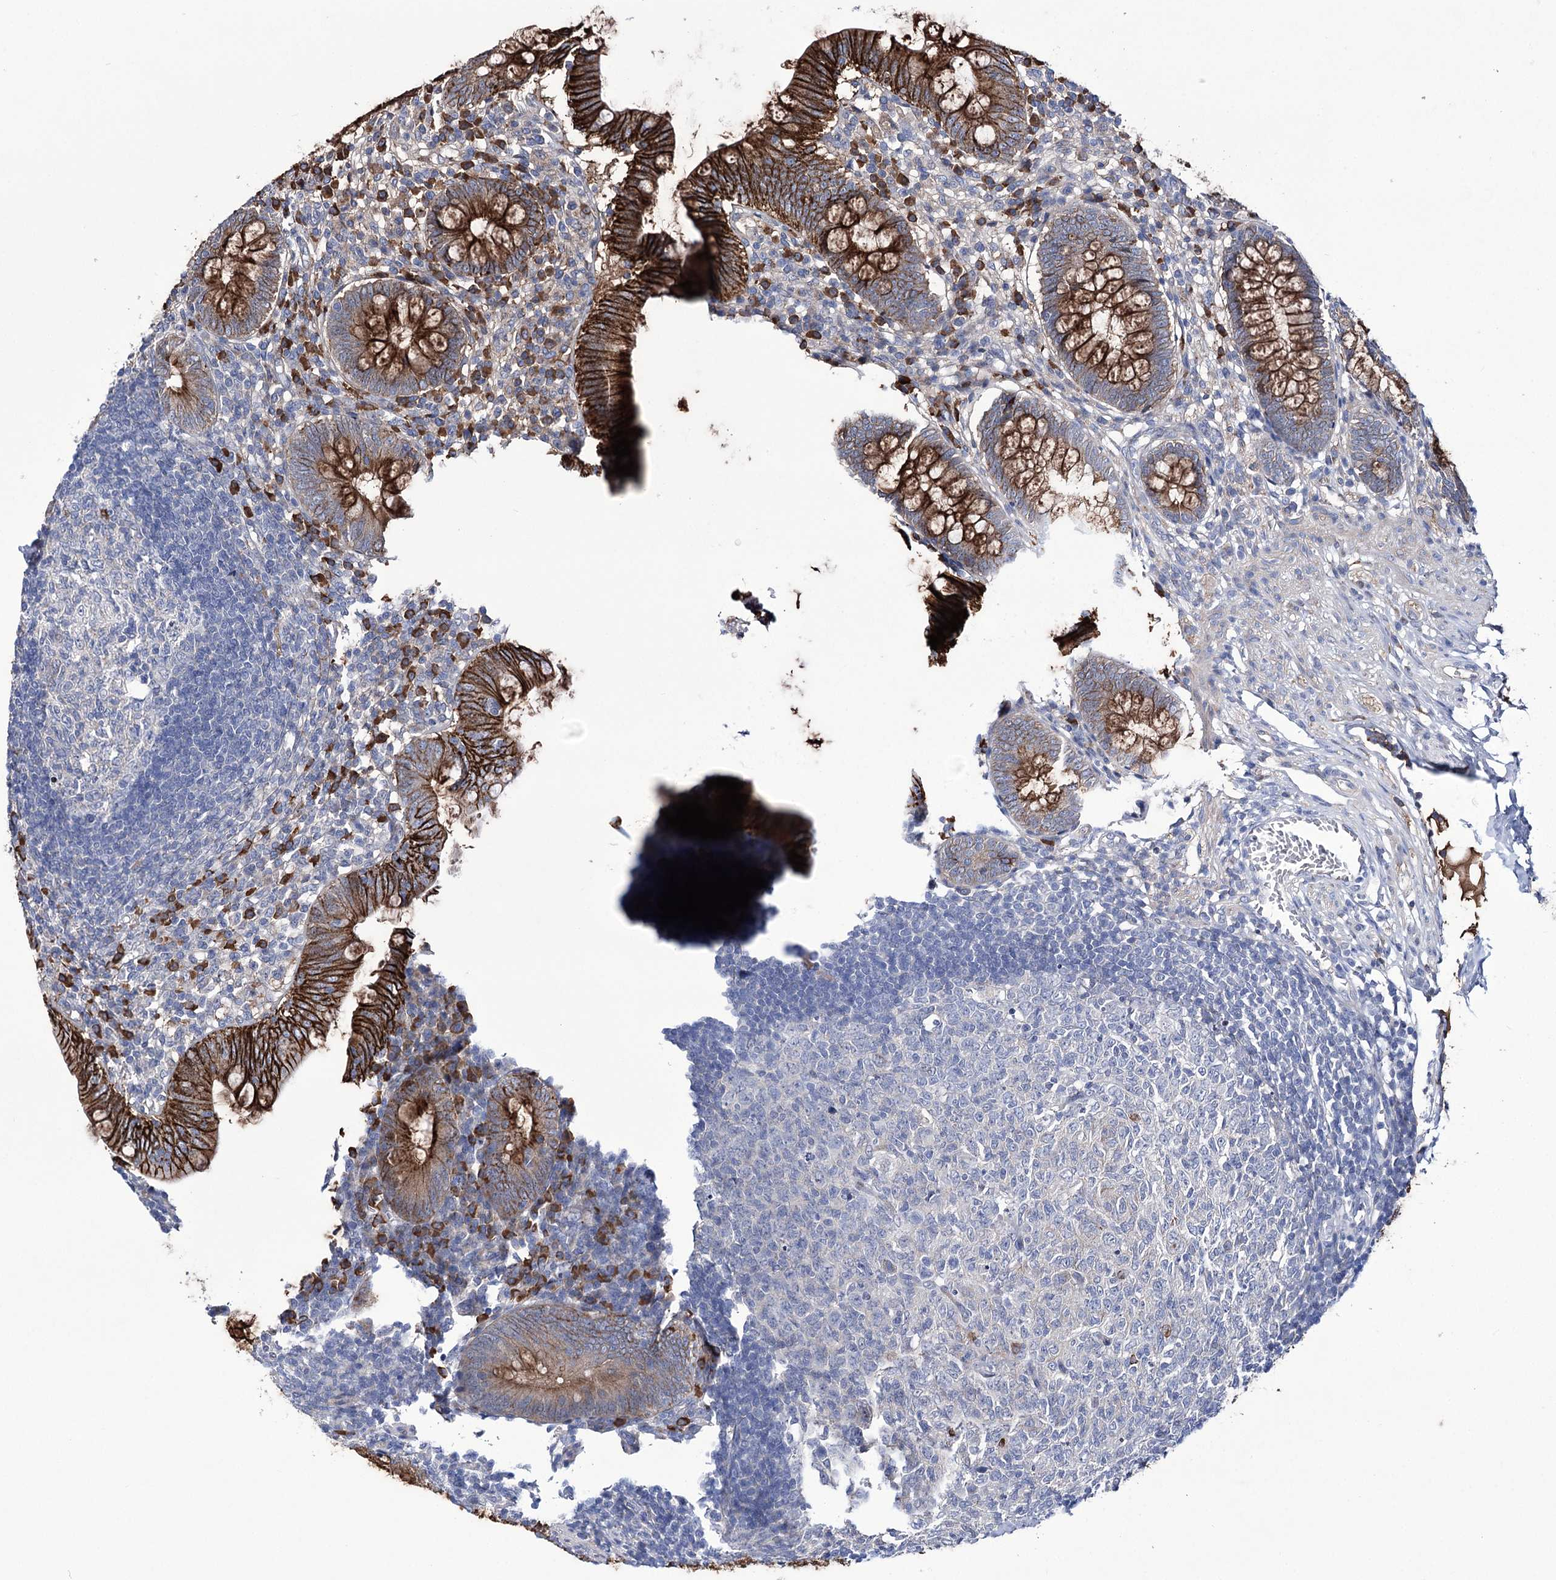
{"staining": {"intensity": "strong", "quantity": "25%-75%", "location": "cytoplasmic/membranous"}, "tissue": "appendix", "cell_type": "Glandular cells", "image_type": "normal", "snomed": [{"axis": "morphology", "description": "Normal tissue, NOS"}, {"axis": "topography", "description": "Appendix"}], "caption": "Brown immunohistochemical staining in normal human appendix displays strong cytoplasmic/membranous staining in about 25%-75% of glandular cells.", "gene": "CEP164", "patient": {"sex": "male", "age": 14}}